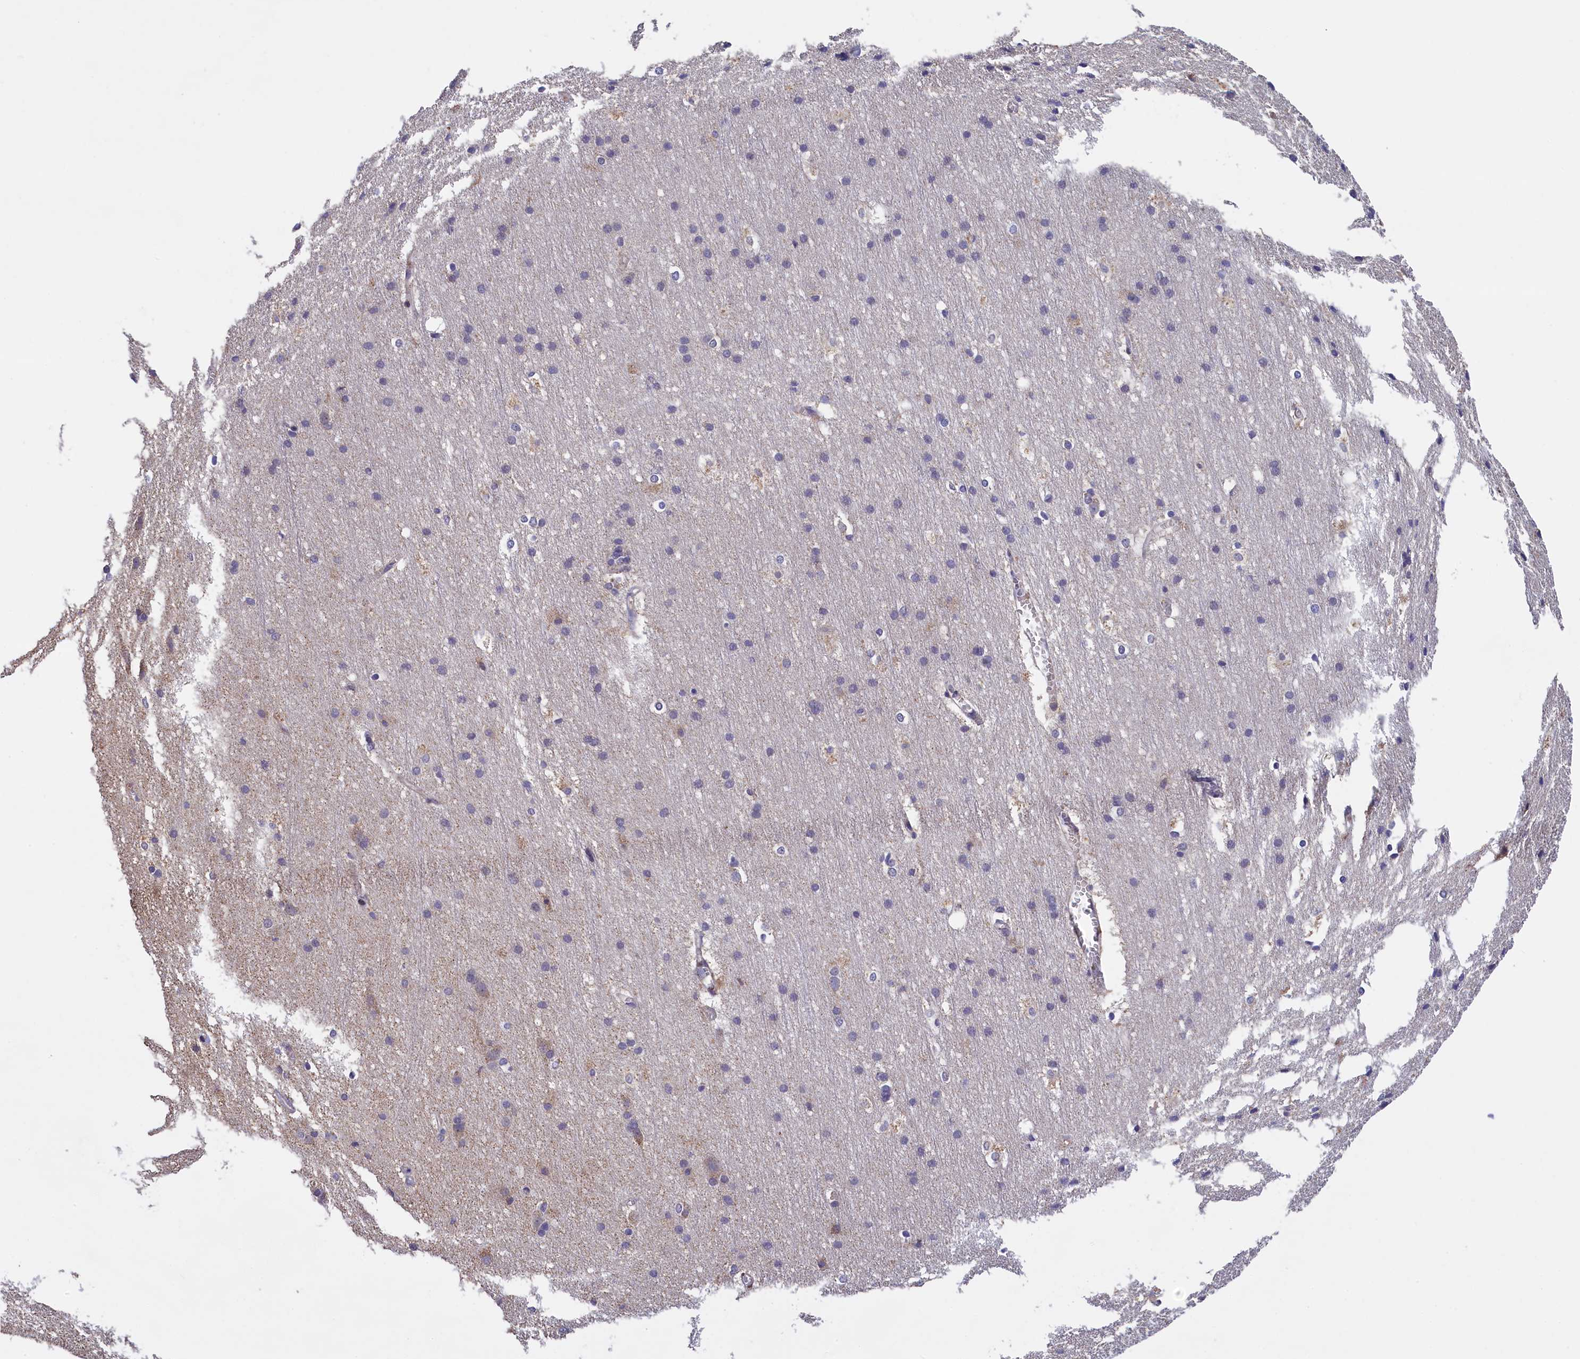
{"staining": {"intensity": "negative", "quantity": "none", "location": "none"}, "tissue": "cerebral cortex", "cell_type": "Endothelial cells", "image_type": "normal", "snomed": [{"axis": "morphology", "description": "Normal tissue, NOS"}, {"axis": "topography", "description": "Cerebral cortex"}], "caption": "DAB (3,3'-diaminobenzidine) immunohistochemical staining of normal human cerebral cortex displays no significant expression in endothelial cells.", "gene": "NAIP", "patient": {"sex": "male", "age": 54}}